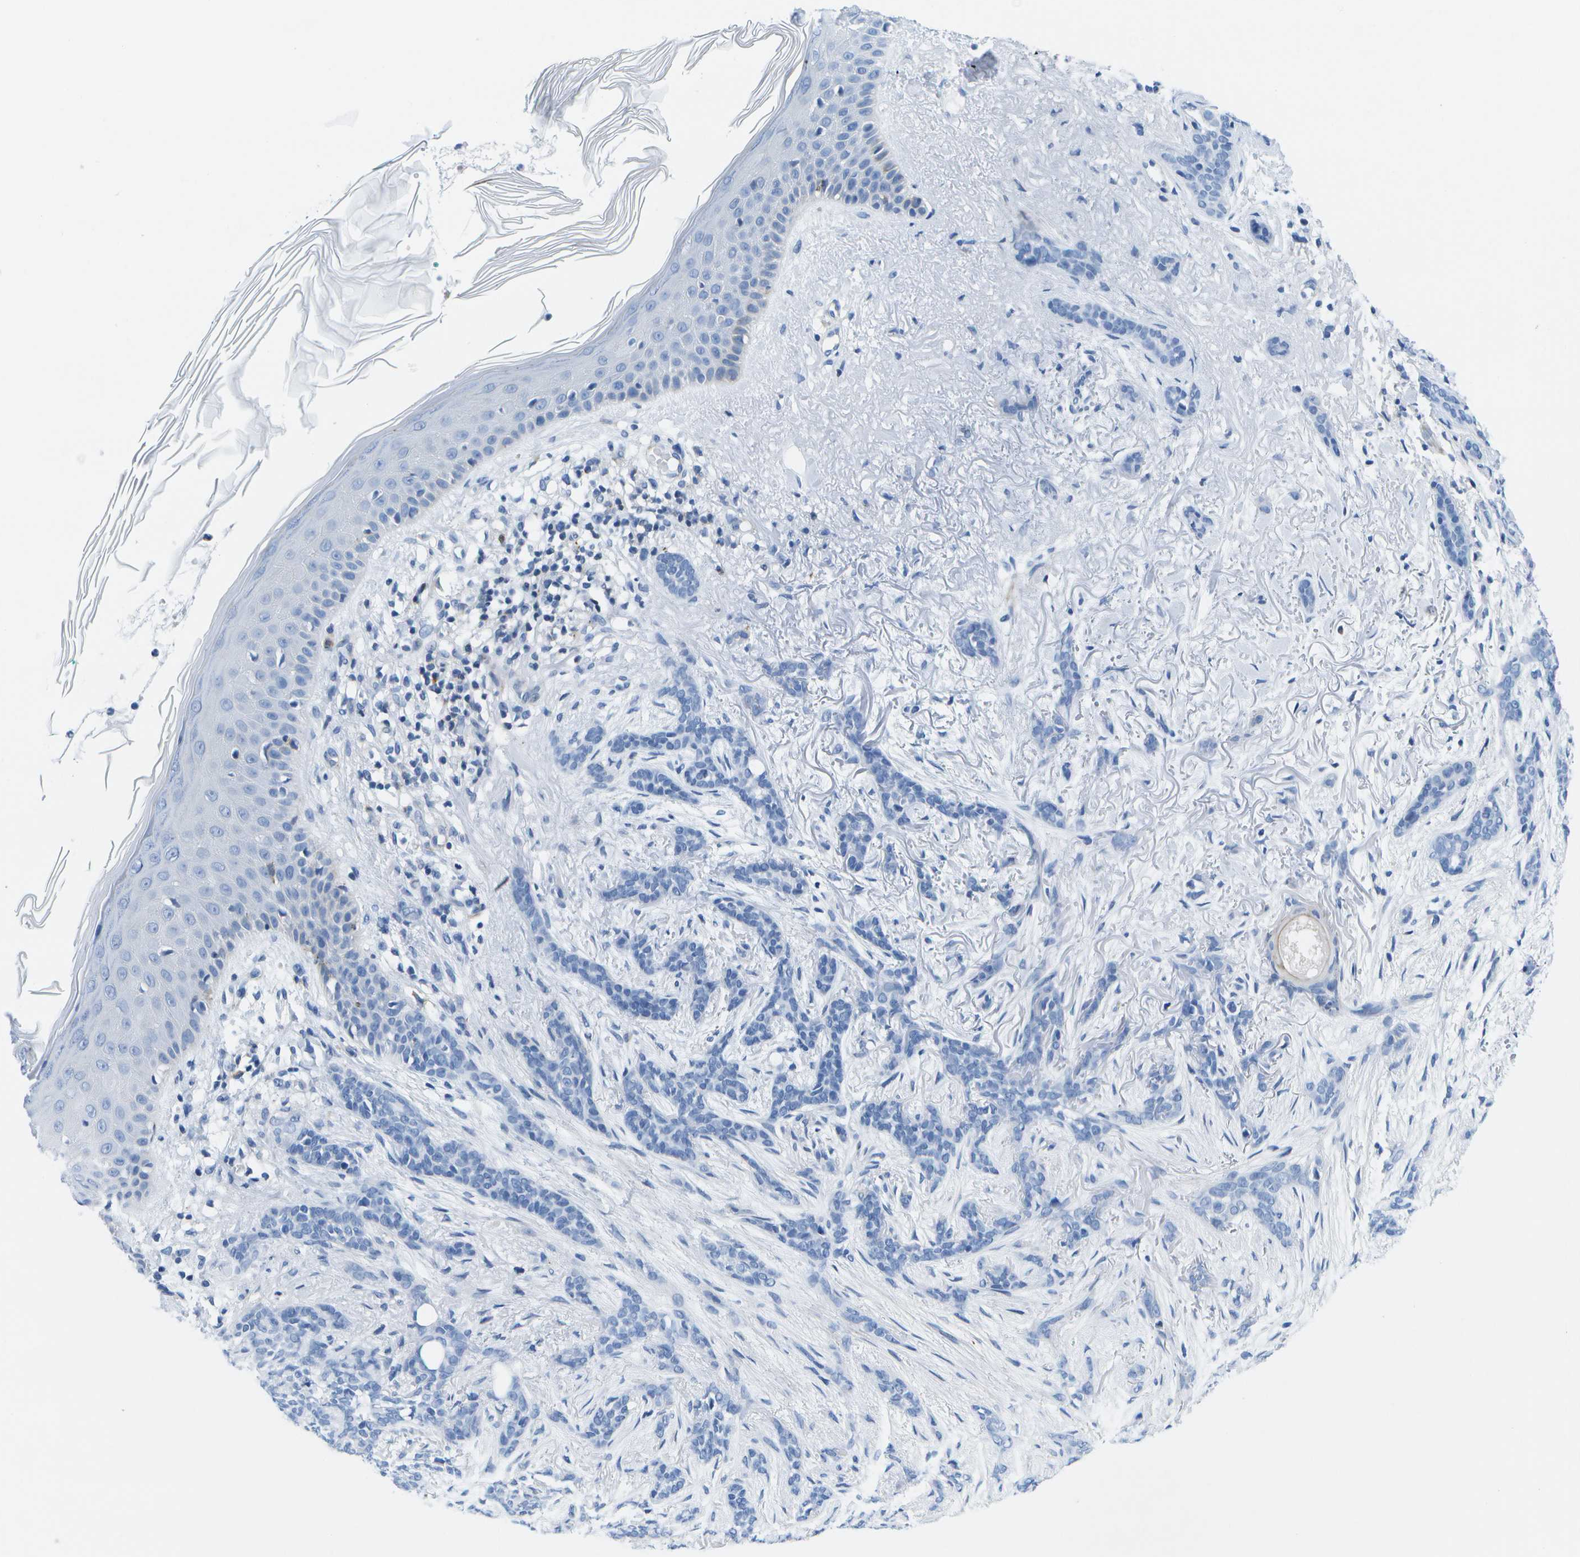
{"staining": {"intensity": "negative", "quantity": "none", "location": "none"}, "tissue": "skin cancer", "cell_type": "Tumor cells", "image_type": "cancer", "snomed": [{"axis": "morphology", "description": "Basal cell carcinoma"}, {"axis": "morphology", "description": "Adnexal tumor, benign"}, {"axis": "topography", "description": "Skin"}], "caption": "Immunohistochemistry (IHC) photomicrograph of neoplastic tissue: human skin cancer stained with DAB (3,3'-diaminobenzidine) reveals no significant protein staining in tumor cells.", "gene": "ADGRG6", "patient": {"sex": "female", "age": 42}}